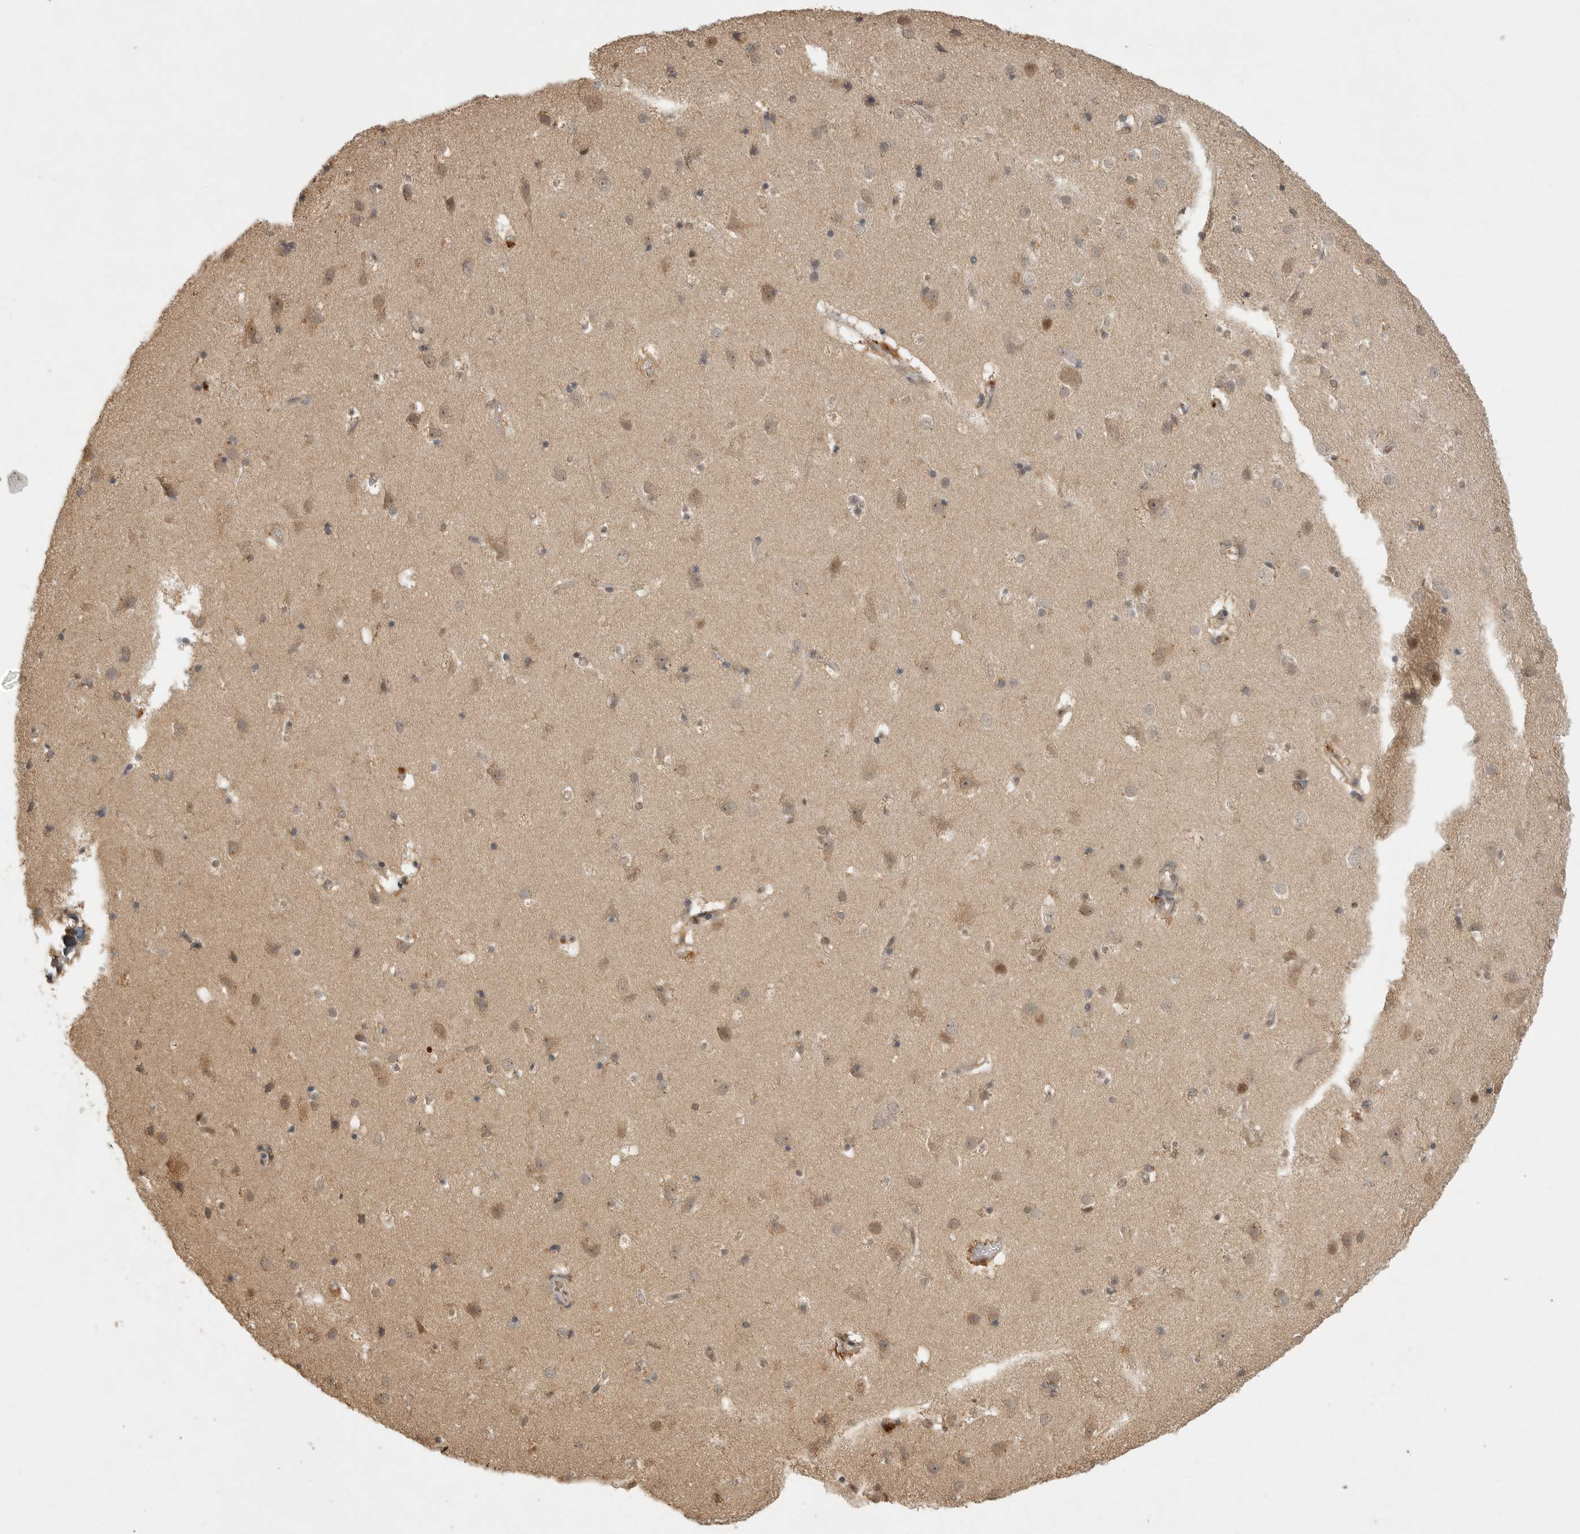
{"staining": {"intensity": "moderate", "quantity": "25%-75%", "location": "cytoplasmic/membranous"}, "tissue": "cerebral cortex", "cell_type": "Endothelial cells", "image_type": "normal", "snomed": [{"axis": "morphology", "description": "Normal tissue, NOS"}, {"axis": "topography", "description": "Cerebral cortex"}], "caption": "Cerebral cortex stained with DAB (3,3'-diaminobenzidine) IHC demonstrates medium levels of moderate cytoplasmic/membranous staining in approximately 25%-75% of endothelial cells.", "gene": "DFFA", "patient": {"sex": "male", "age": 54}}